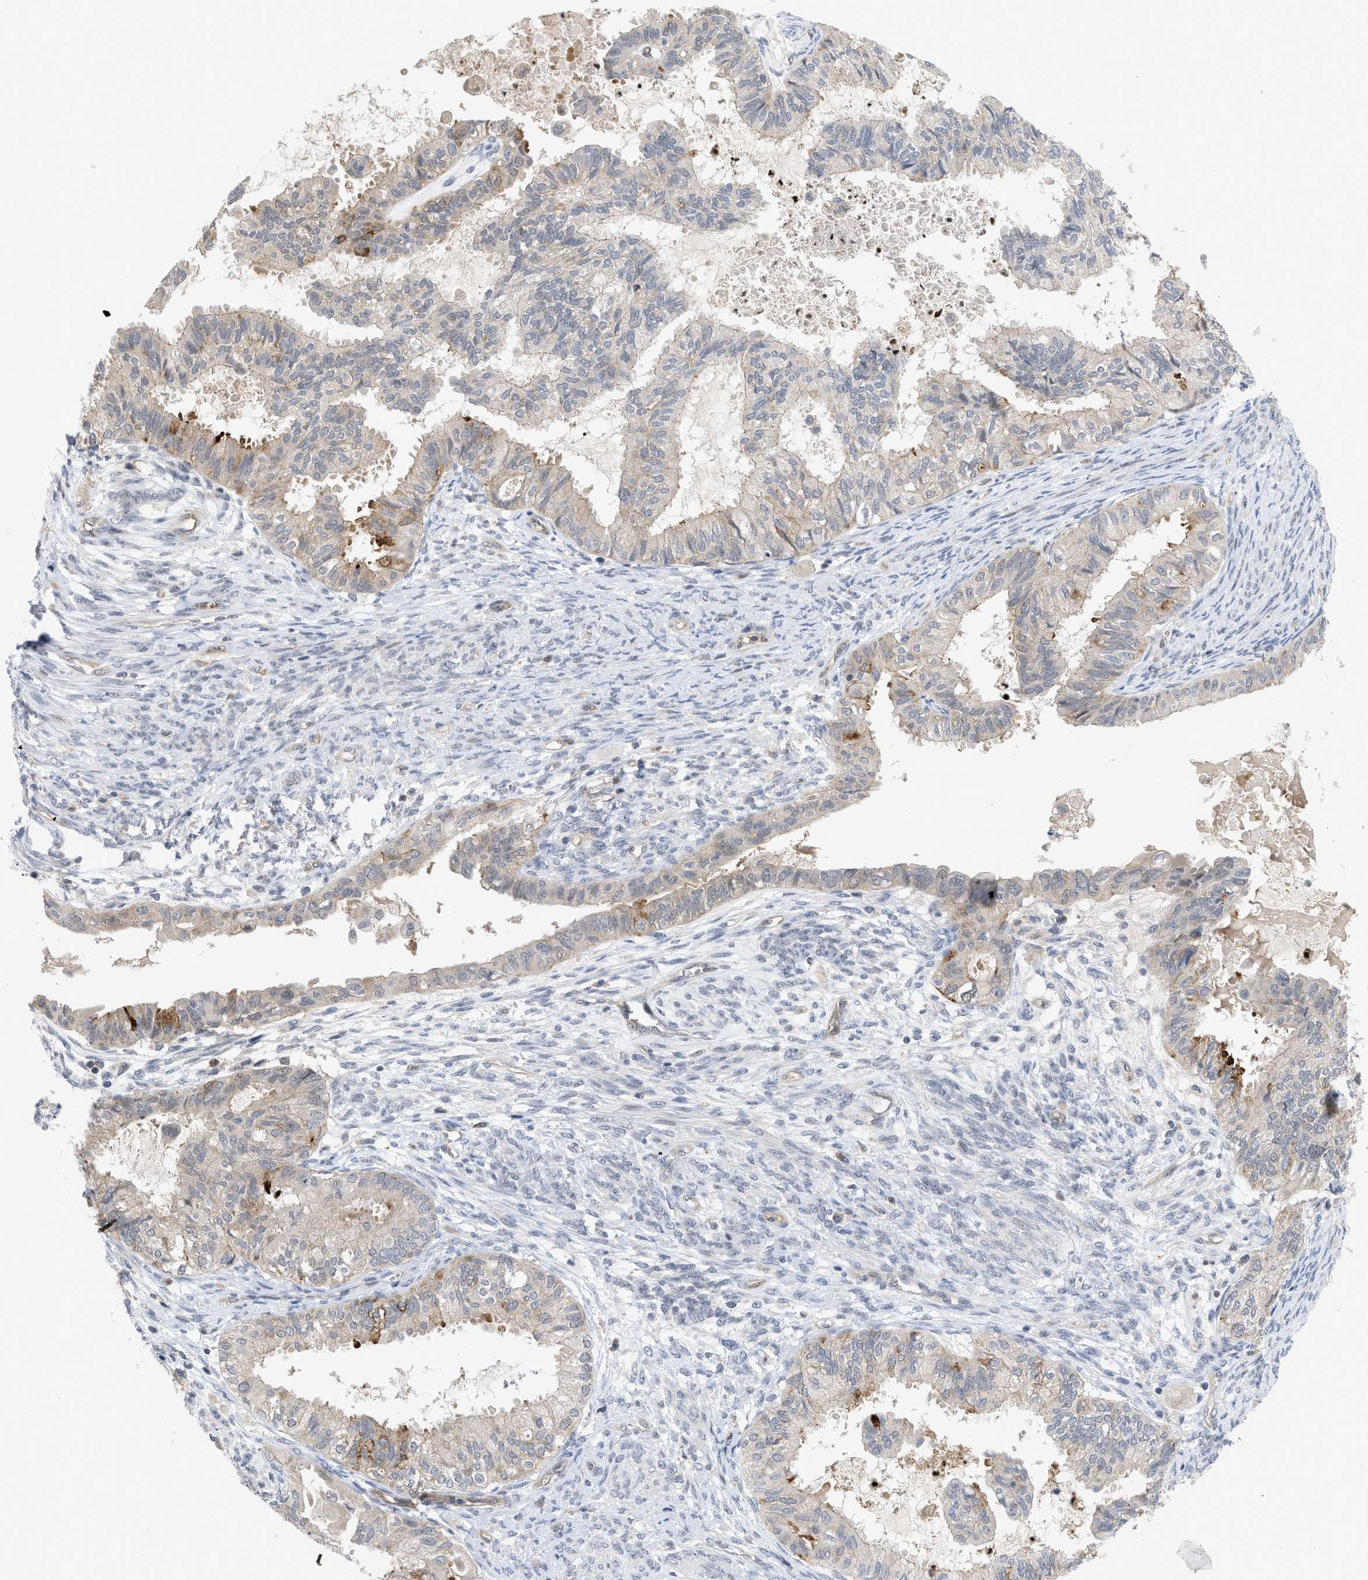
{"staining": {"intensity": "weak", "quantity": "<25%", "location": "cytoplasmic/membranous"}, "tissue": "cervical cancer", "cell_type": "Tumor cells", "image_type": "cancer", "snomed": [{"axis": "morphology", "description": "Normal tissue, NOS"}, {"axis": "morphology", "description": "Adenocarcinoma, NOS"}, {"axis": "topography", "description": "Cervix"}, {"axis": "topography", "description": "Endometrium"}], "caption": "Immunohistochemistry (IHC) photomicrograph of neoplastic tissue: human cervical cancer stained with DAB (3,3'-diaminobenzidine) shows no significant protein expression in tumor cells. (DAB immunohistochemistry (IHC) with hematoxylin counter stain).", "gene": "LDAF1", "patient": {"sex": "female", "age": 86}}